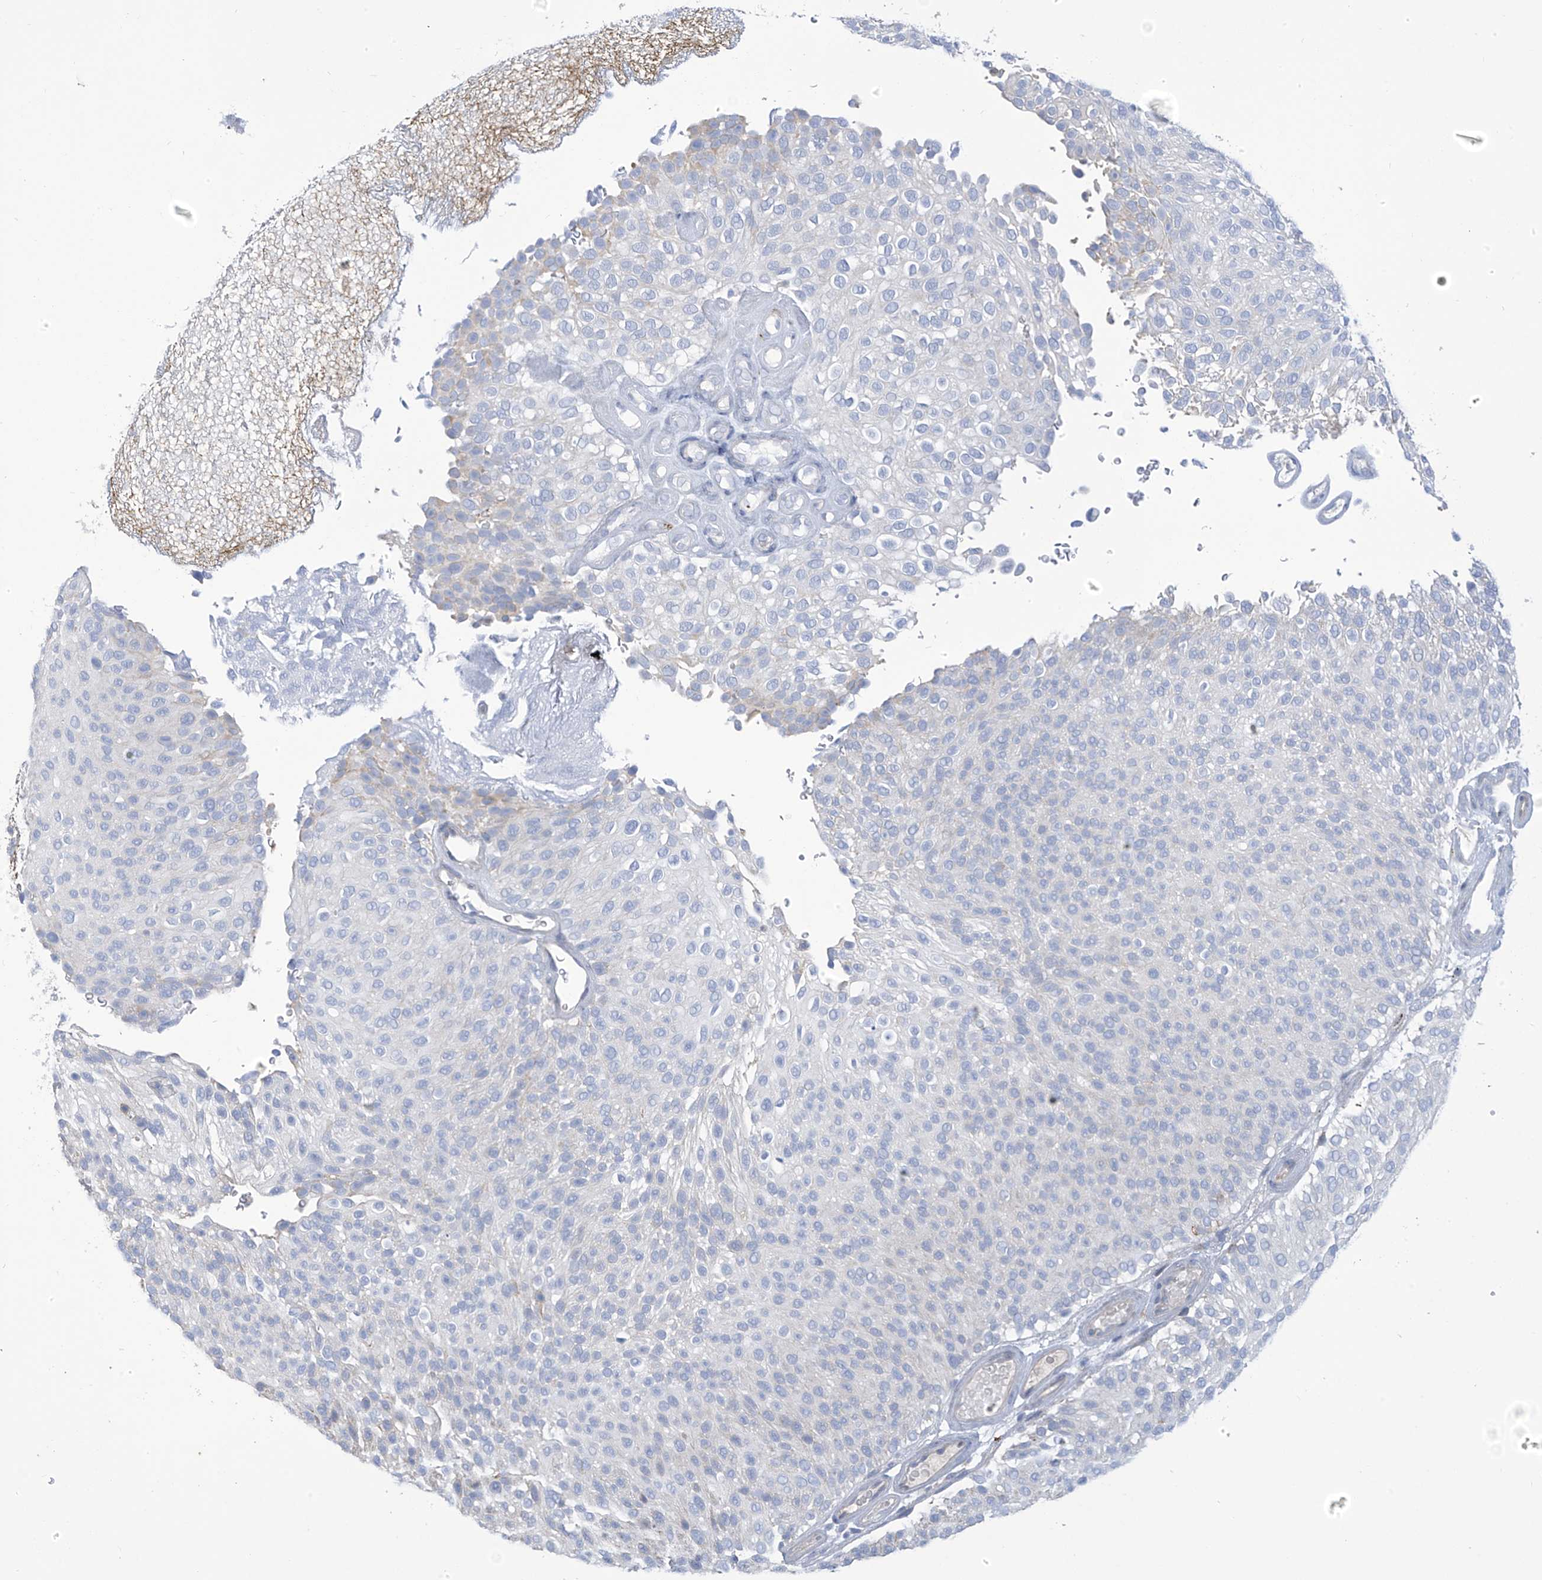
{"staining": {"intensity": "negative", "quantity": "none", "location": "none"}, "tissue": "urothelial cancer", "cell_type": "Tumor cells", "image_type": "cancer", "snomed": [{"axis": "morphology", "description": "Urothelial carcinoma, Low grade"}, {"axis": "topography", "description": "Urinary bladder"}], "caption": "DAB immunohistochemical staining of low-grade urothelial carcinoma displays no significant positivity in tumor cells.", "gene": "IBA57", "patient": {"sex": "male", "age": 78}}